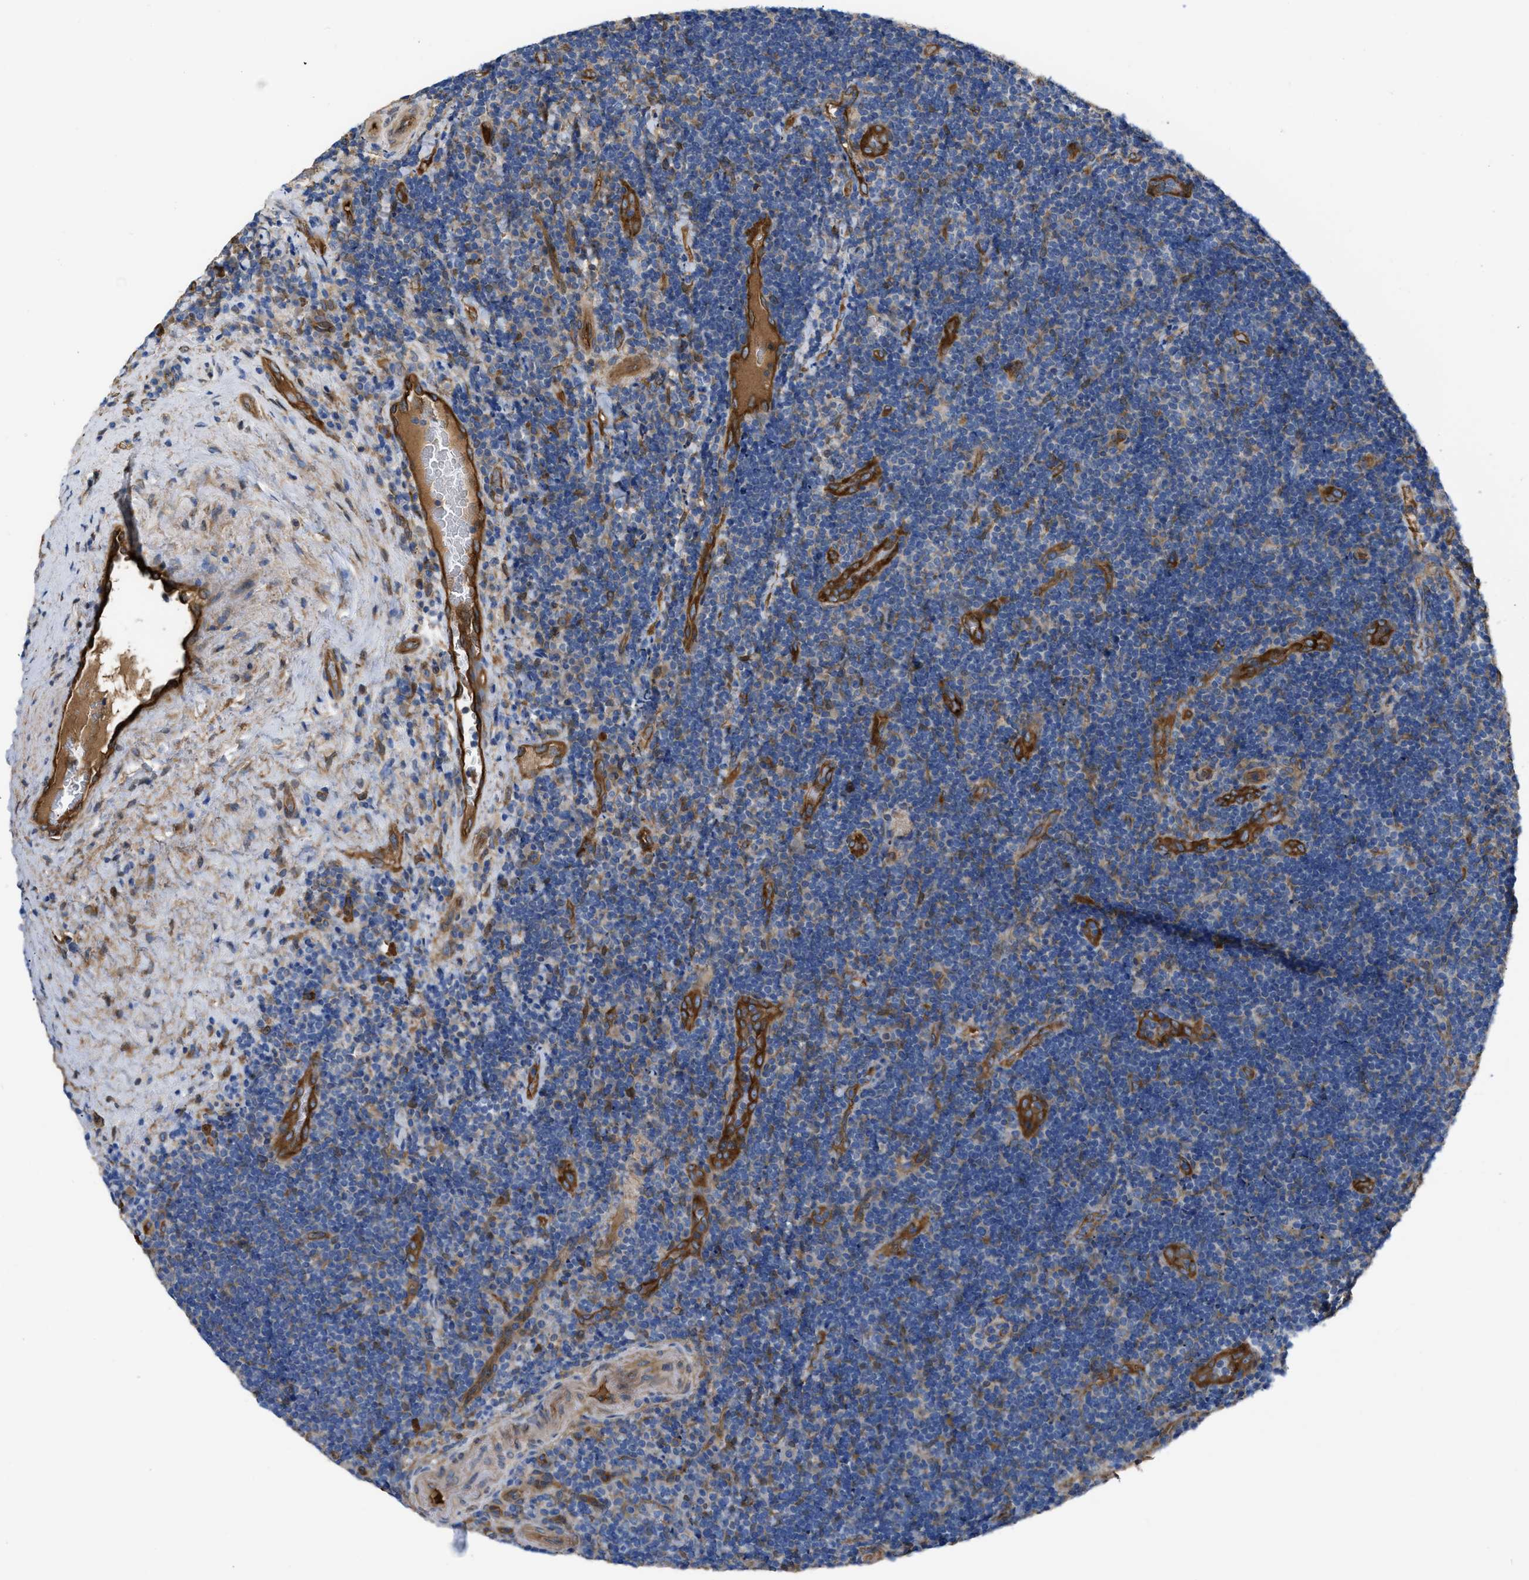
{"staining": {"intensity": "moderate", "quantity": ">75%", "location": "cytoplasmic/membranous"}, "tissue": "lymphoma", "cell_type": "Tumor cells", "image_type": "cancer", "snomed": [{"axis": "morphology", "description": "Malignant lymphoma, non-Hodgkin's type, High grade"}, {"axis": "topography", "description": "Tonsil"}], "caption": "A photomicrograph of lymphoma stained for a protein reveals moderate cytoplasmic/membranous brown staining in tumor cells.", "gene": "TRIOBP", "patient": {"sex": "female", "age": 36}}